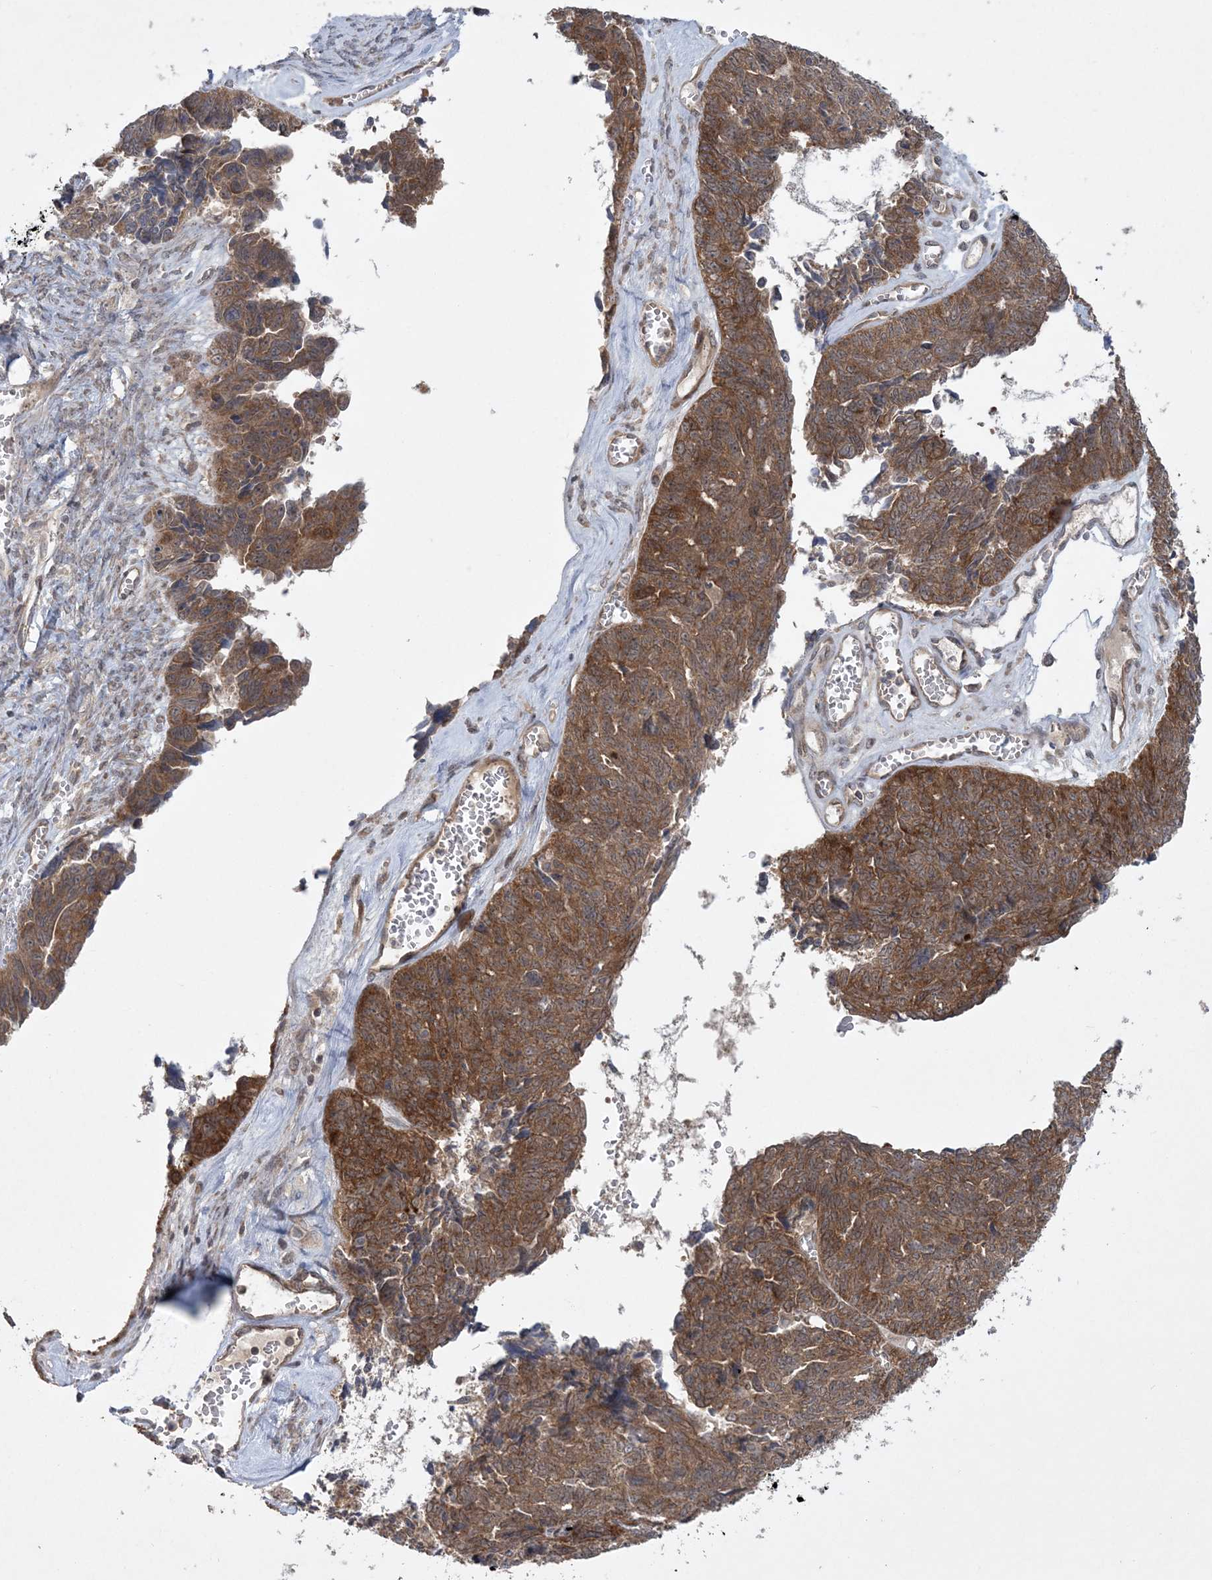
{"staining": {"intensity": "moderate", "quantity": ">75%", "location": "cytoplasmic/membranous"}, "tissue": "ovarian cancer", "cell_type": "Tumor cells", "image_type": "cancer", "snomed": [{"axis": "morphology", "description": "Cystadenocarcinoma, serous, NOS"}, {"axis": "topography", "description": "Ovary"}], "caption": "Ovarian cancer stained with DAB (3,3'-diaminobenzidine) immunohistochemistry exhibits medium levels of moderate cytoplasmic/membranous positivity in approximately >75% of tumor cells.", "gene": "MMADHC", "patient": {"sex": "female", "age": 79}}